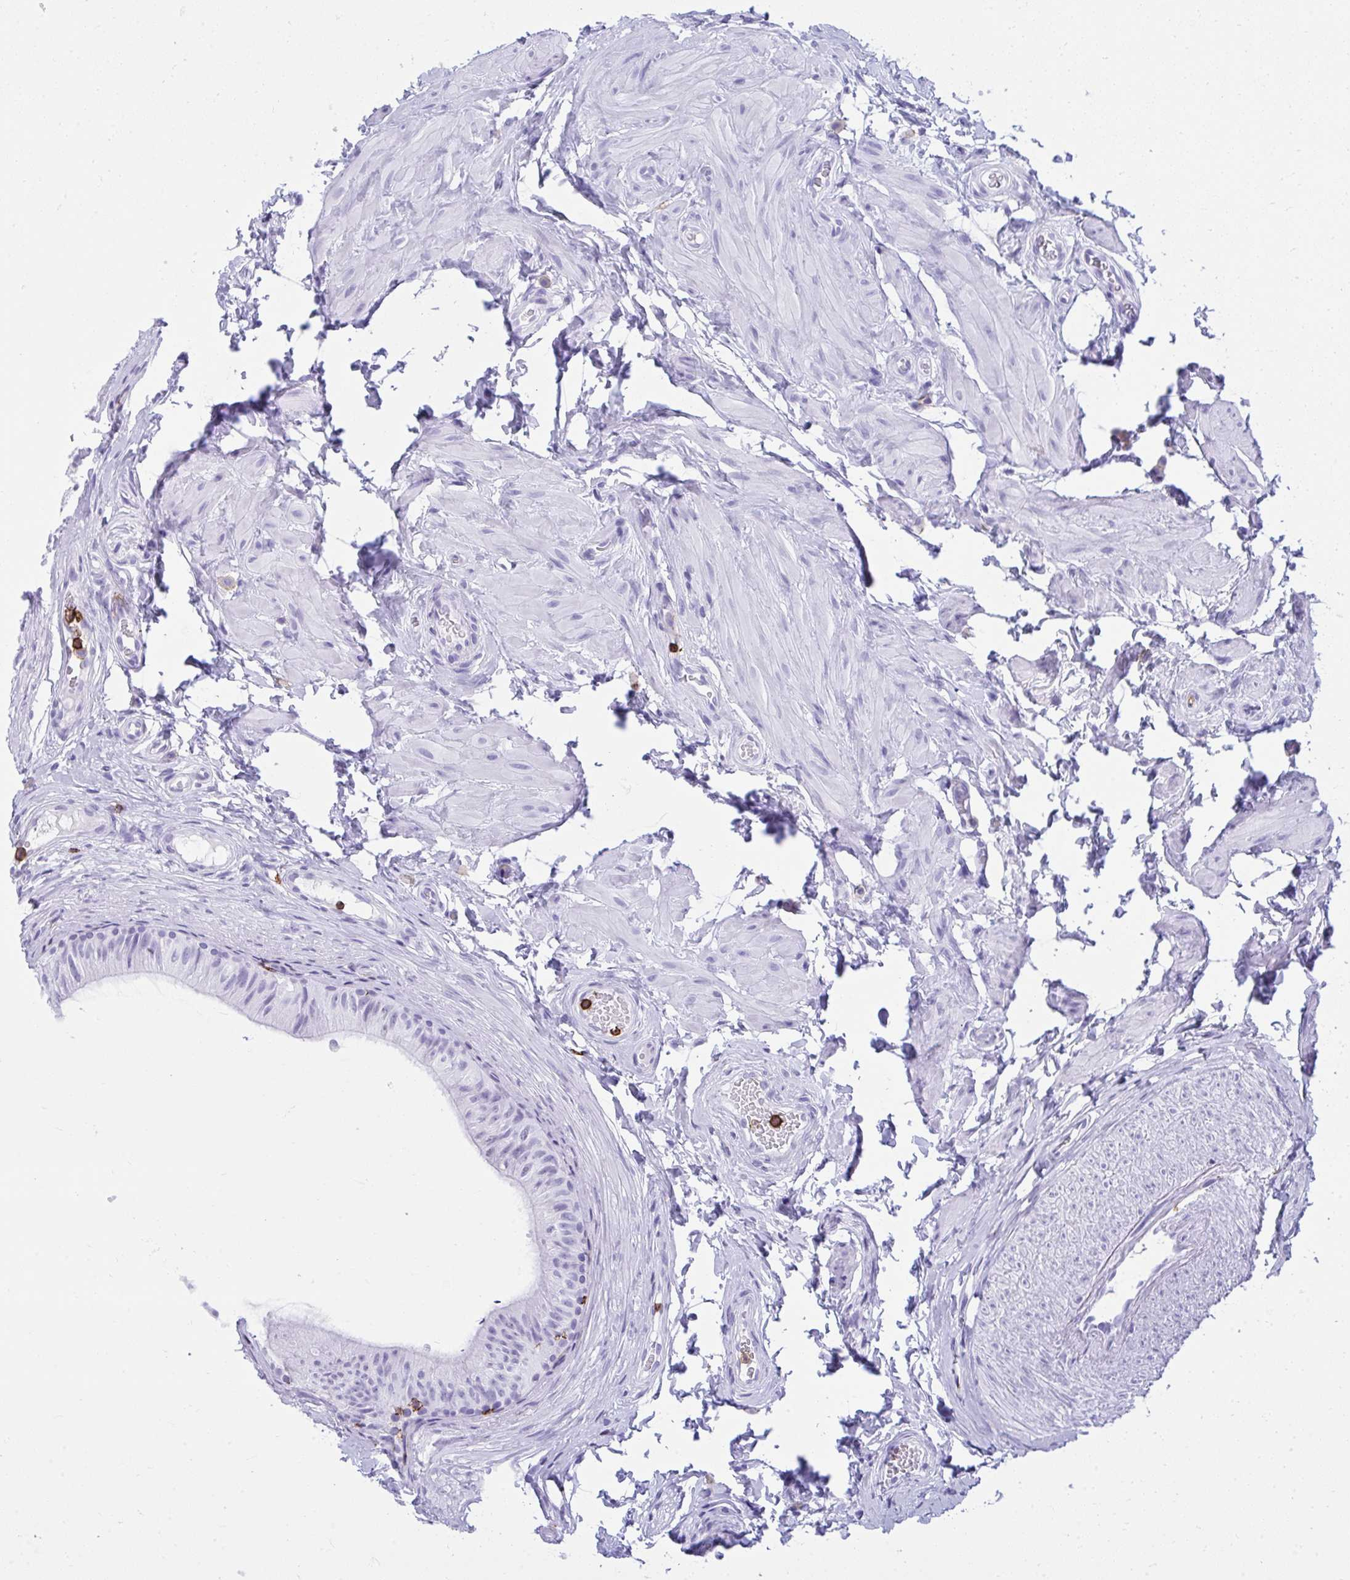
{"staining": {"intensity": "negative", "quantity": "none", "location": "none"}, "tissue": "epididymis", "cell_type": "Glandular cells", "image_type": "normal", "snomed": [{"axis": "morphology", "description": "Normal tissue, NOS"}, {"axis": "topography", "description": "Epididymis, spermatic cord, NOS"}, {"axis": "topography", "description": "Epididymis"}, {"axis": "topography", "description": "Peripheral nerve tissue"}], "caption": "Immunohistochemistry histopathology image of unremarkable epididymis: human epididymis stained with DAB (3,3'-diaminobenzidine) shows no significant protein staining in glandular cells.", "gene": "SPN", "patient": {"sex": "male", "age": 29}}